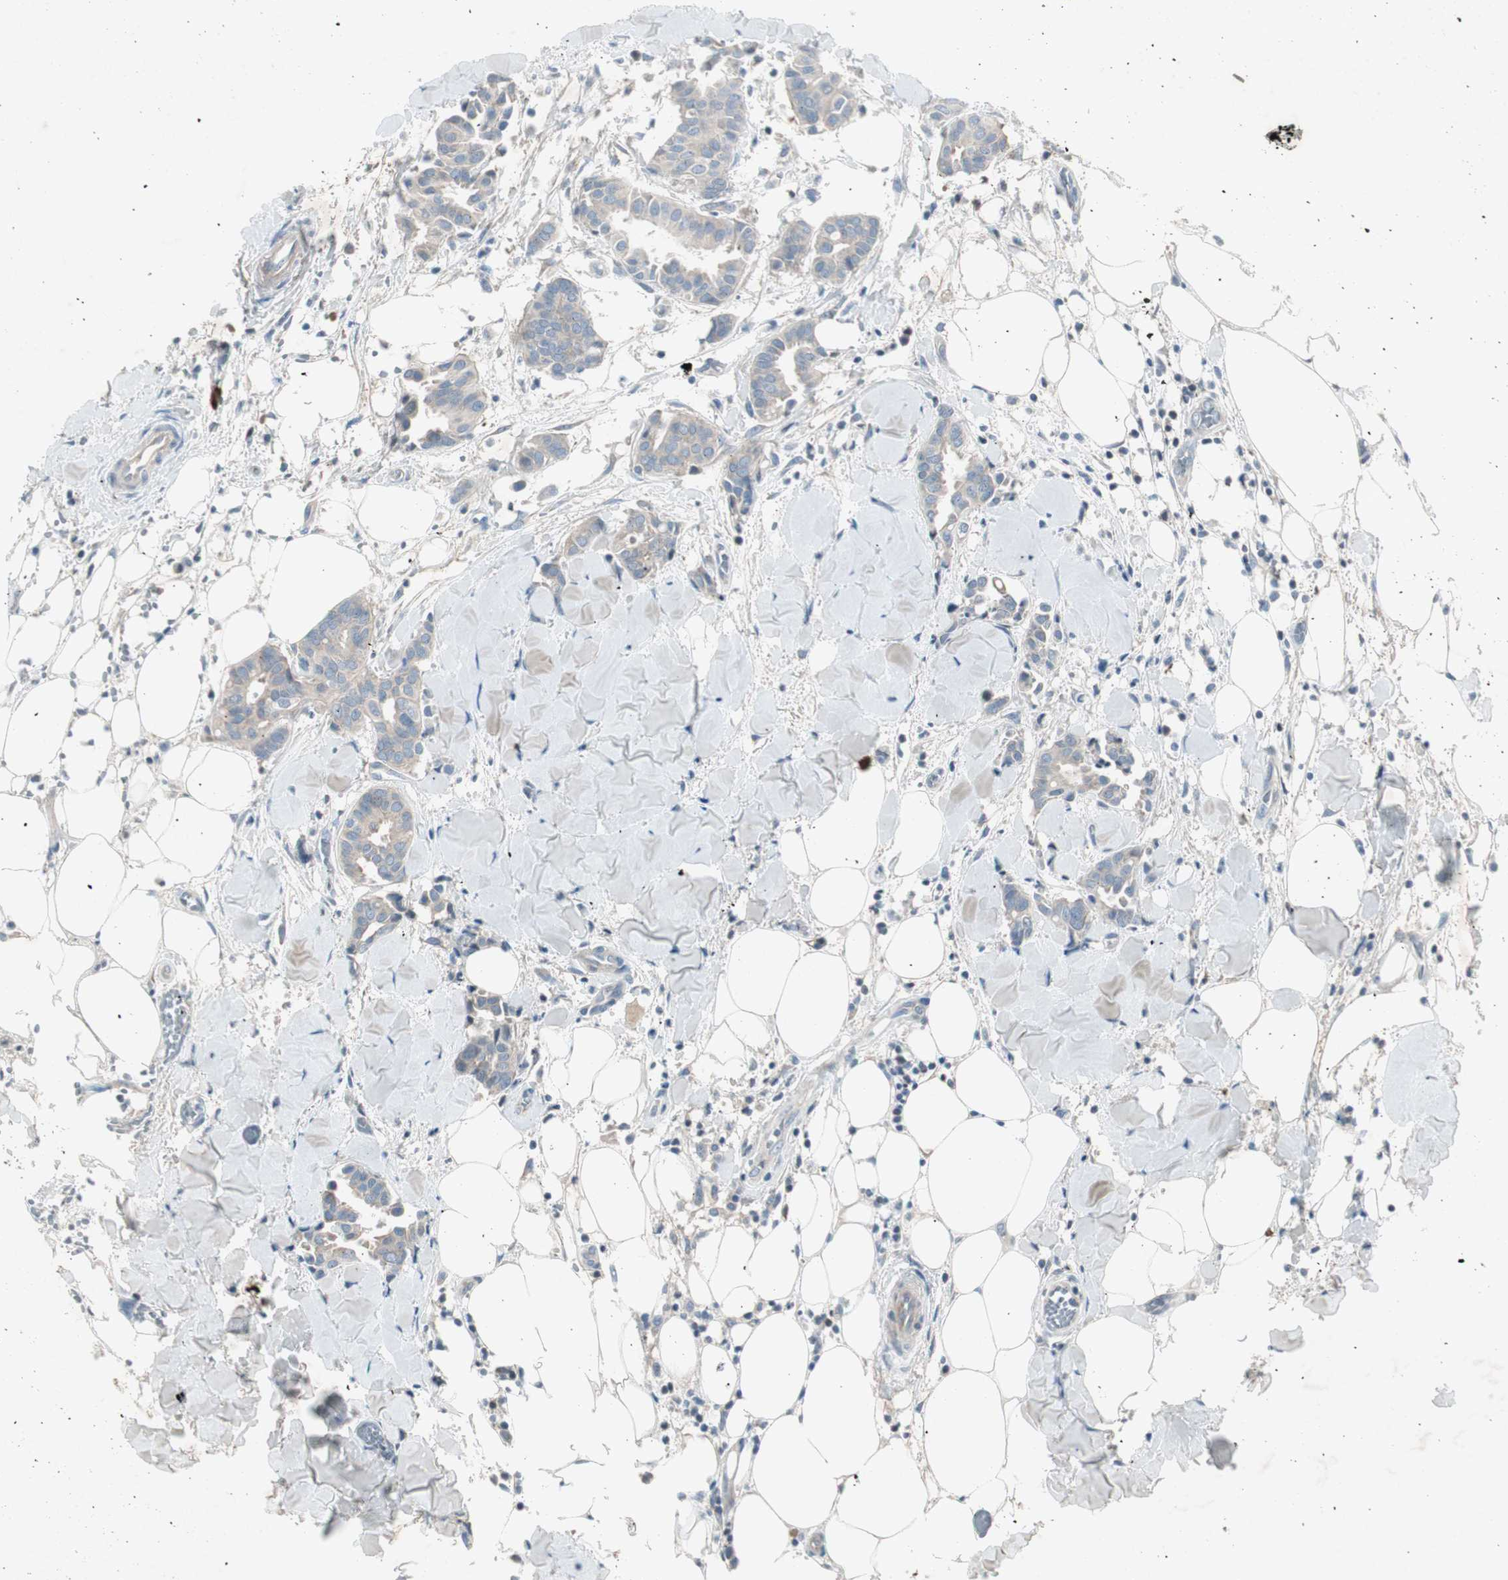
{"staining": {"intensity": "weak", "quantity": ">75%", "location": "cytoplasmic/membranous"}, "tissue": "head and neck cancer", "cell_type": "Tumor cells", "image_type": "cancer", "snomed": [{"axis": "morphology", "description": "Adenocarcinoma, NOS"}, {"axis": "topography", "description": "Salivary gland"}, {"axis": "topography", "description": "Head-Neck"}], "caption": "A low amount of weak cytoplasmic/membranous expression is present in about >75% of tumor cells in adenocarcinoma (head and neck) tissue. (IHC, brightfield microscopy, high magnification).", "gene": "MAPRE3", "patient": {"sex": "female", "age": 59}}